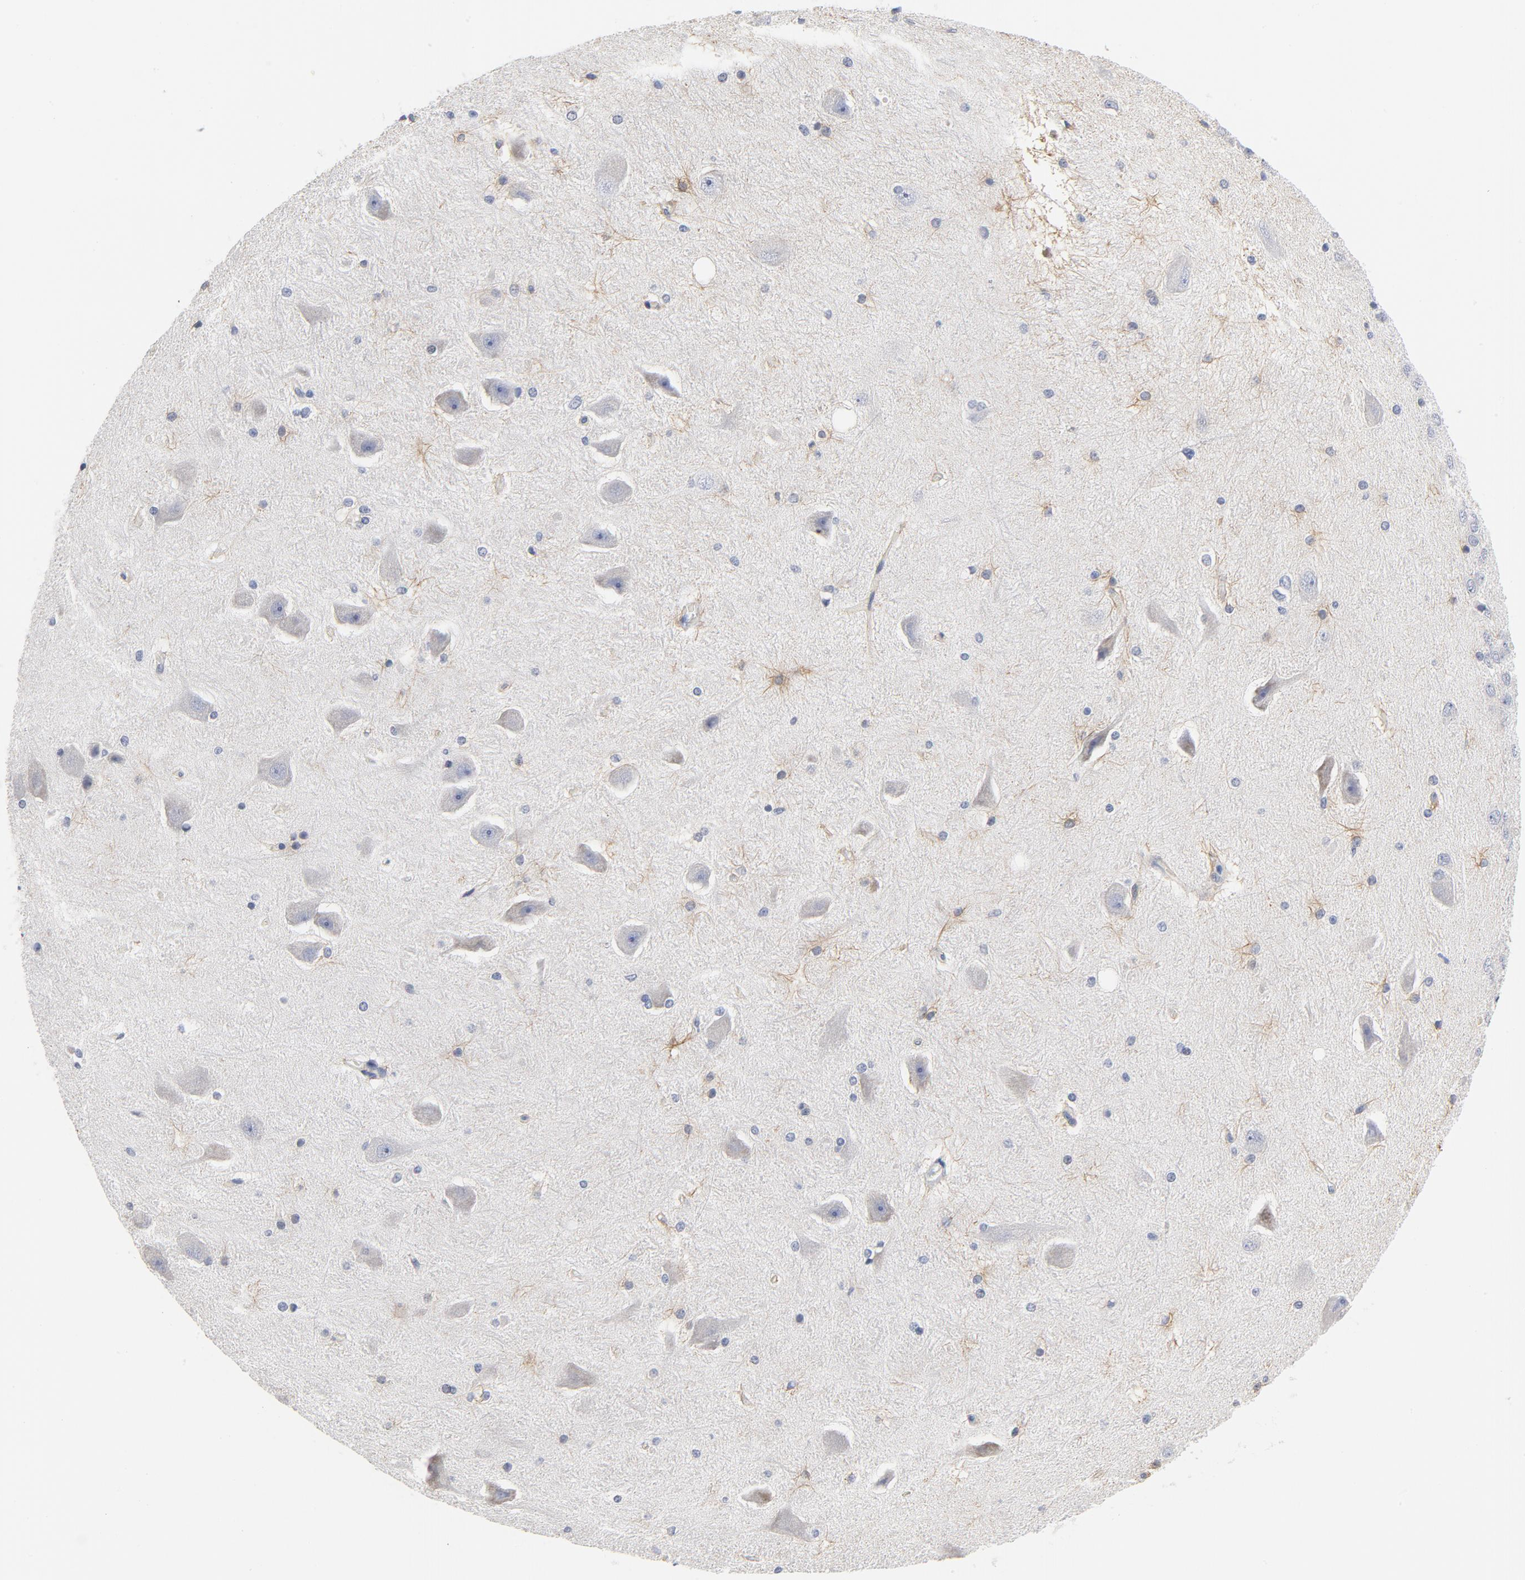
{"staining": {"intensity": "weak", "quantity": "25%-75%", "location": "cytoplasmic/membranous"}, "tissue": "hippocampus", "cell_type": "Glial cells", "image_type": "normal", "snomed": [{"axis": "morphology", "description": "Normal tissue, NOS"}, {"axis": "topography", "description": "Hippocampus"}], "caption": "Benign hippocampus demonstrates weak cytoplasmic/membranous expression in approximately 25%-75% of glial cells.", "gene": "KCNK13", "patient": {"sex": "female", "age": 19}}